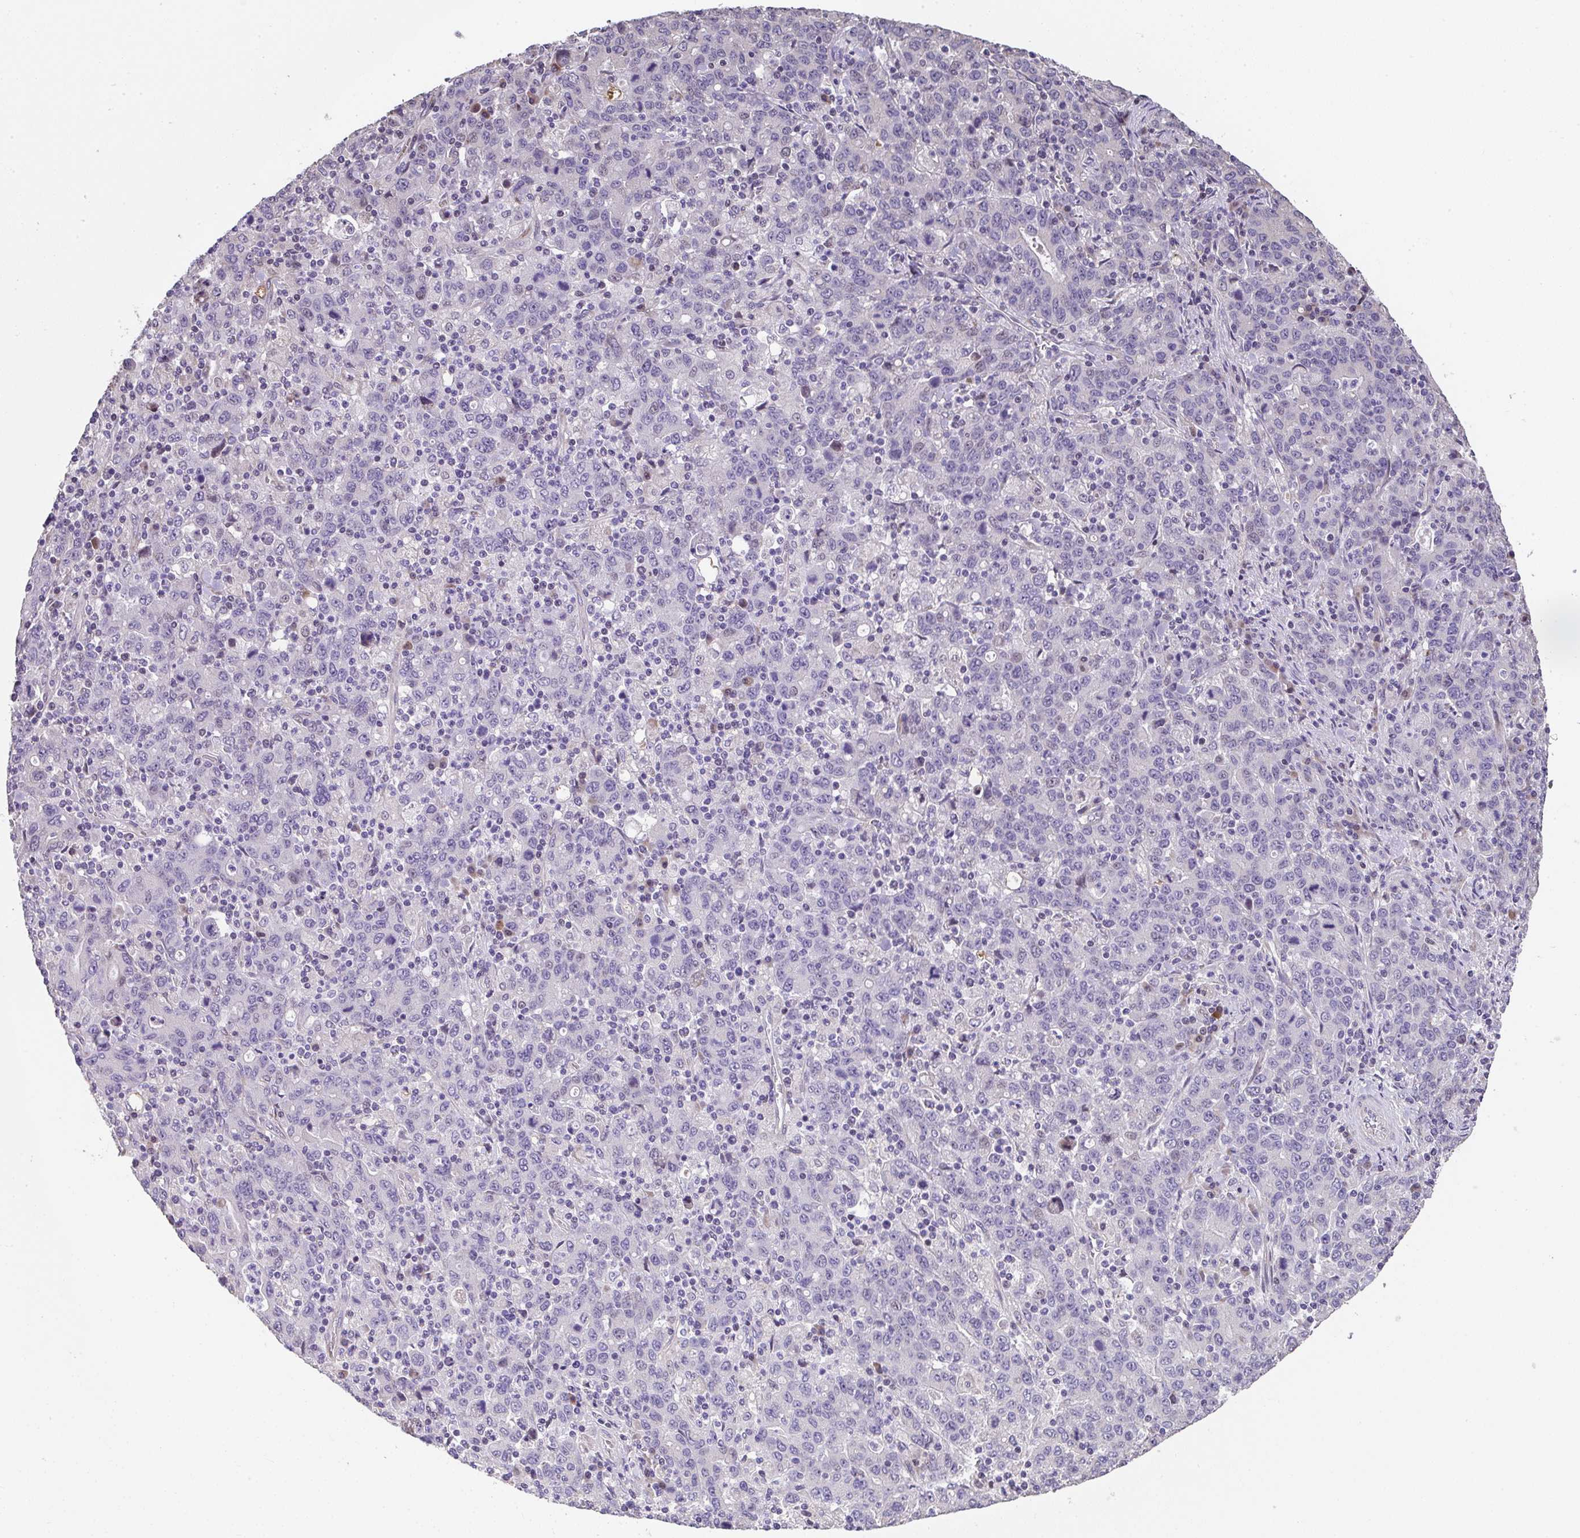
{"staining": {"intensity": "negative", "quantity": "none", "location": "none"}, "tissue": "stomach cancer", "cell_type": "Tumor cells", "image_type": "cancer", "snomed": [{"axis": "morphology", "description": "Adenocarcinoma, NOS"}, {"axis": "topography", "description": "Stomach, upper"}], "caption": "This histopathology image is of stomach adenocarcinoma stained with immunohistochemistry to label a protein in brown with the nuclei are counter-stained blue. There is no positivity in tumor cells.", "gene": "RUNDC3B", "patient": {"sex": "male", "age": 69}}